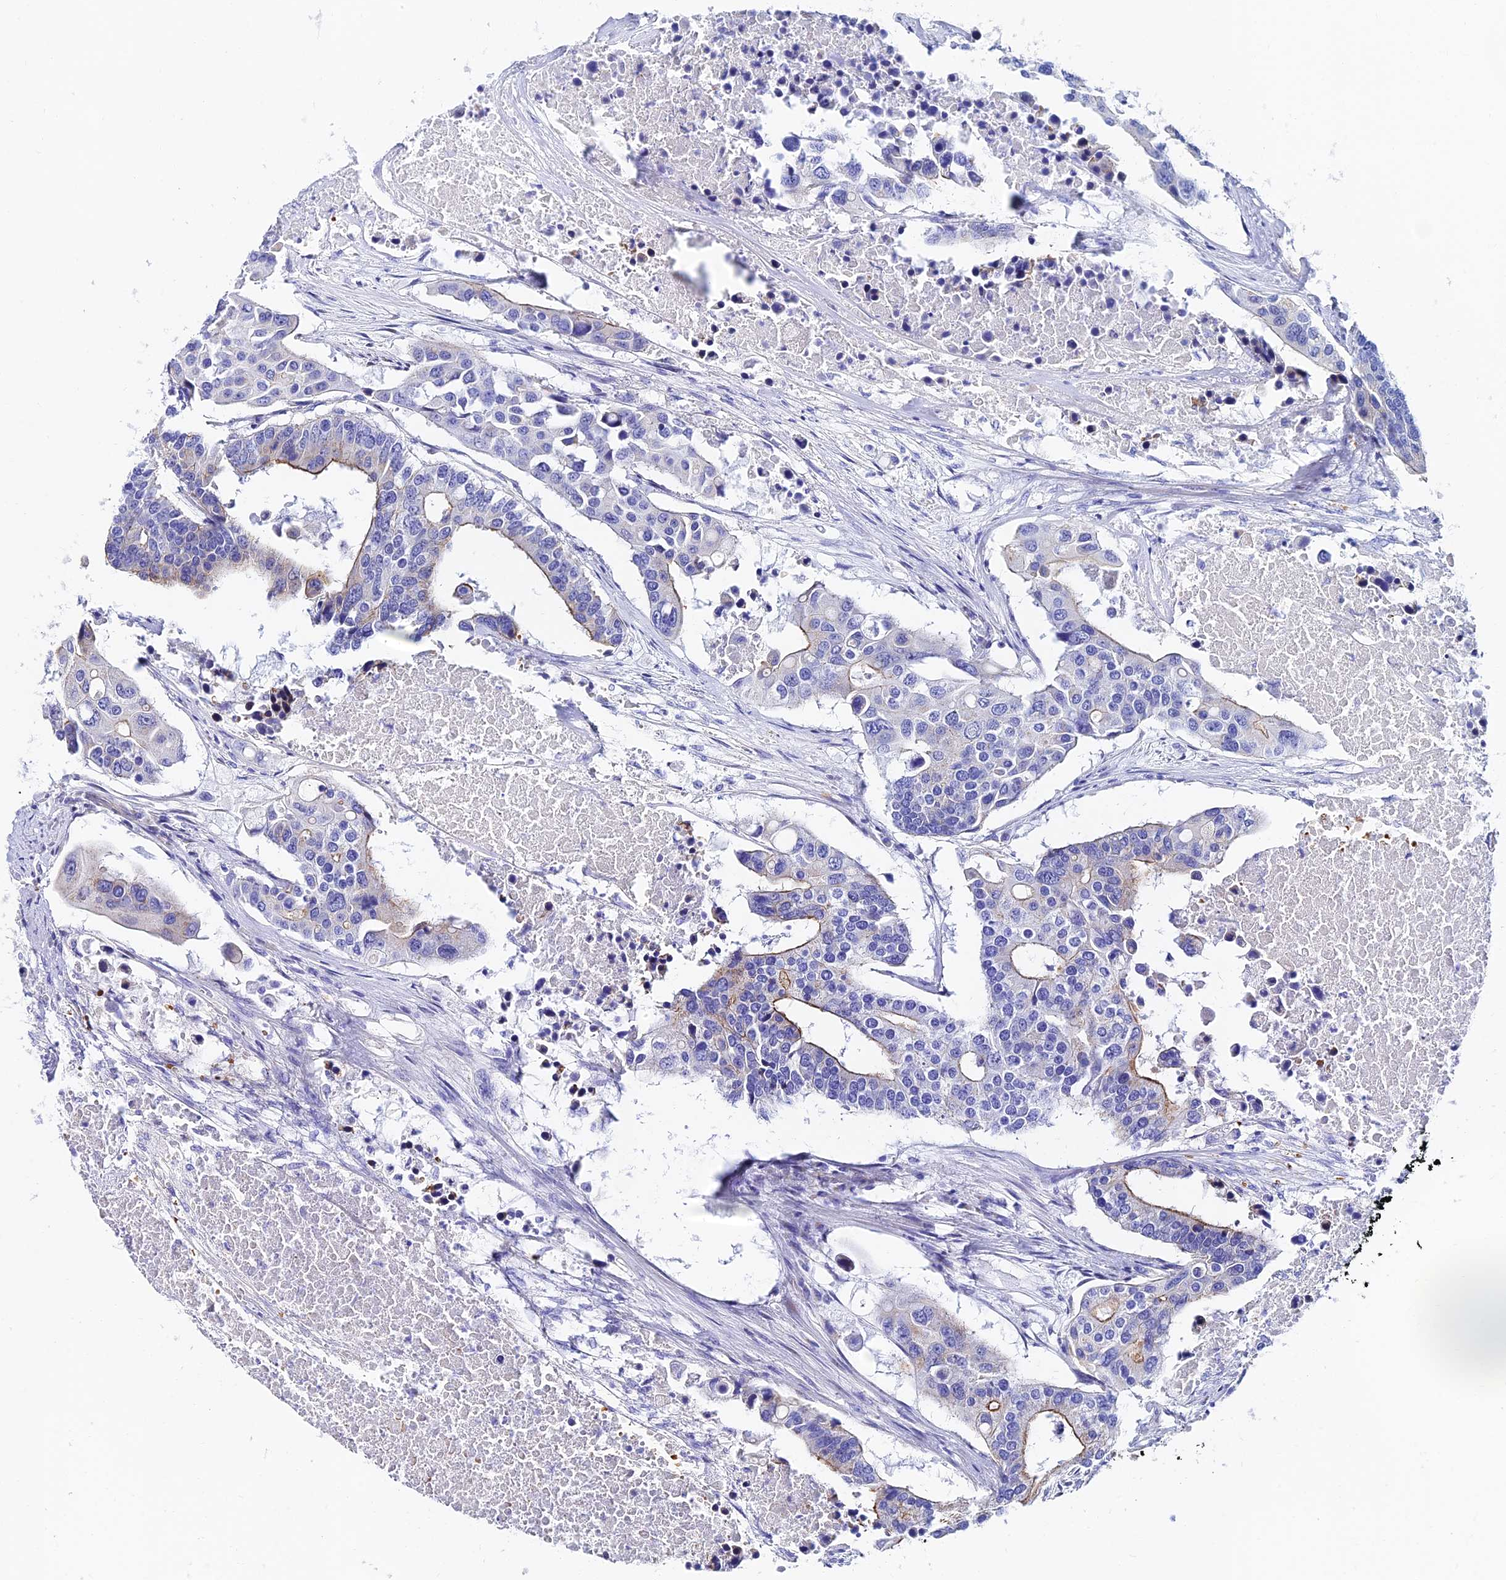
{"staining": {"intensity": "moderate", "quantity": "<25%", "location": "cytoplasmic/membranous"}, "tissue": "colorectal cancer", "cell_type": "Tumor cells", "image_type": "cancer", "snomed": [{"axis": "morphology", "description": "Adenocarcinoma, NOS"}, {"axis": "topography", "description": "Colon"}], "caption": "Colorectal cancer (adenocarcinoma) stained for a protein (brown) displays moderate cytoplasmic/membranous positive positivity in approximately <25% of tumor cells.", "gene": "ADGRF3", "patient": {"sex": "male", "age": 77}}